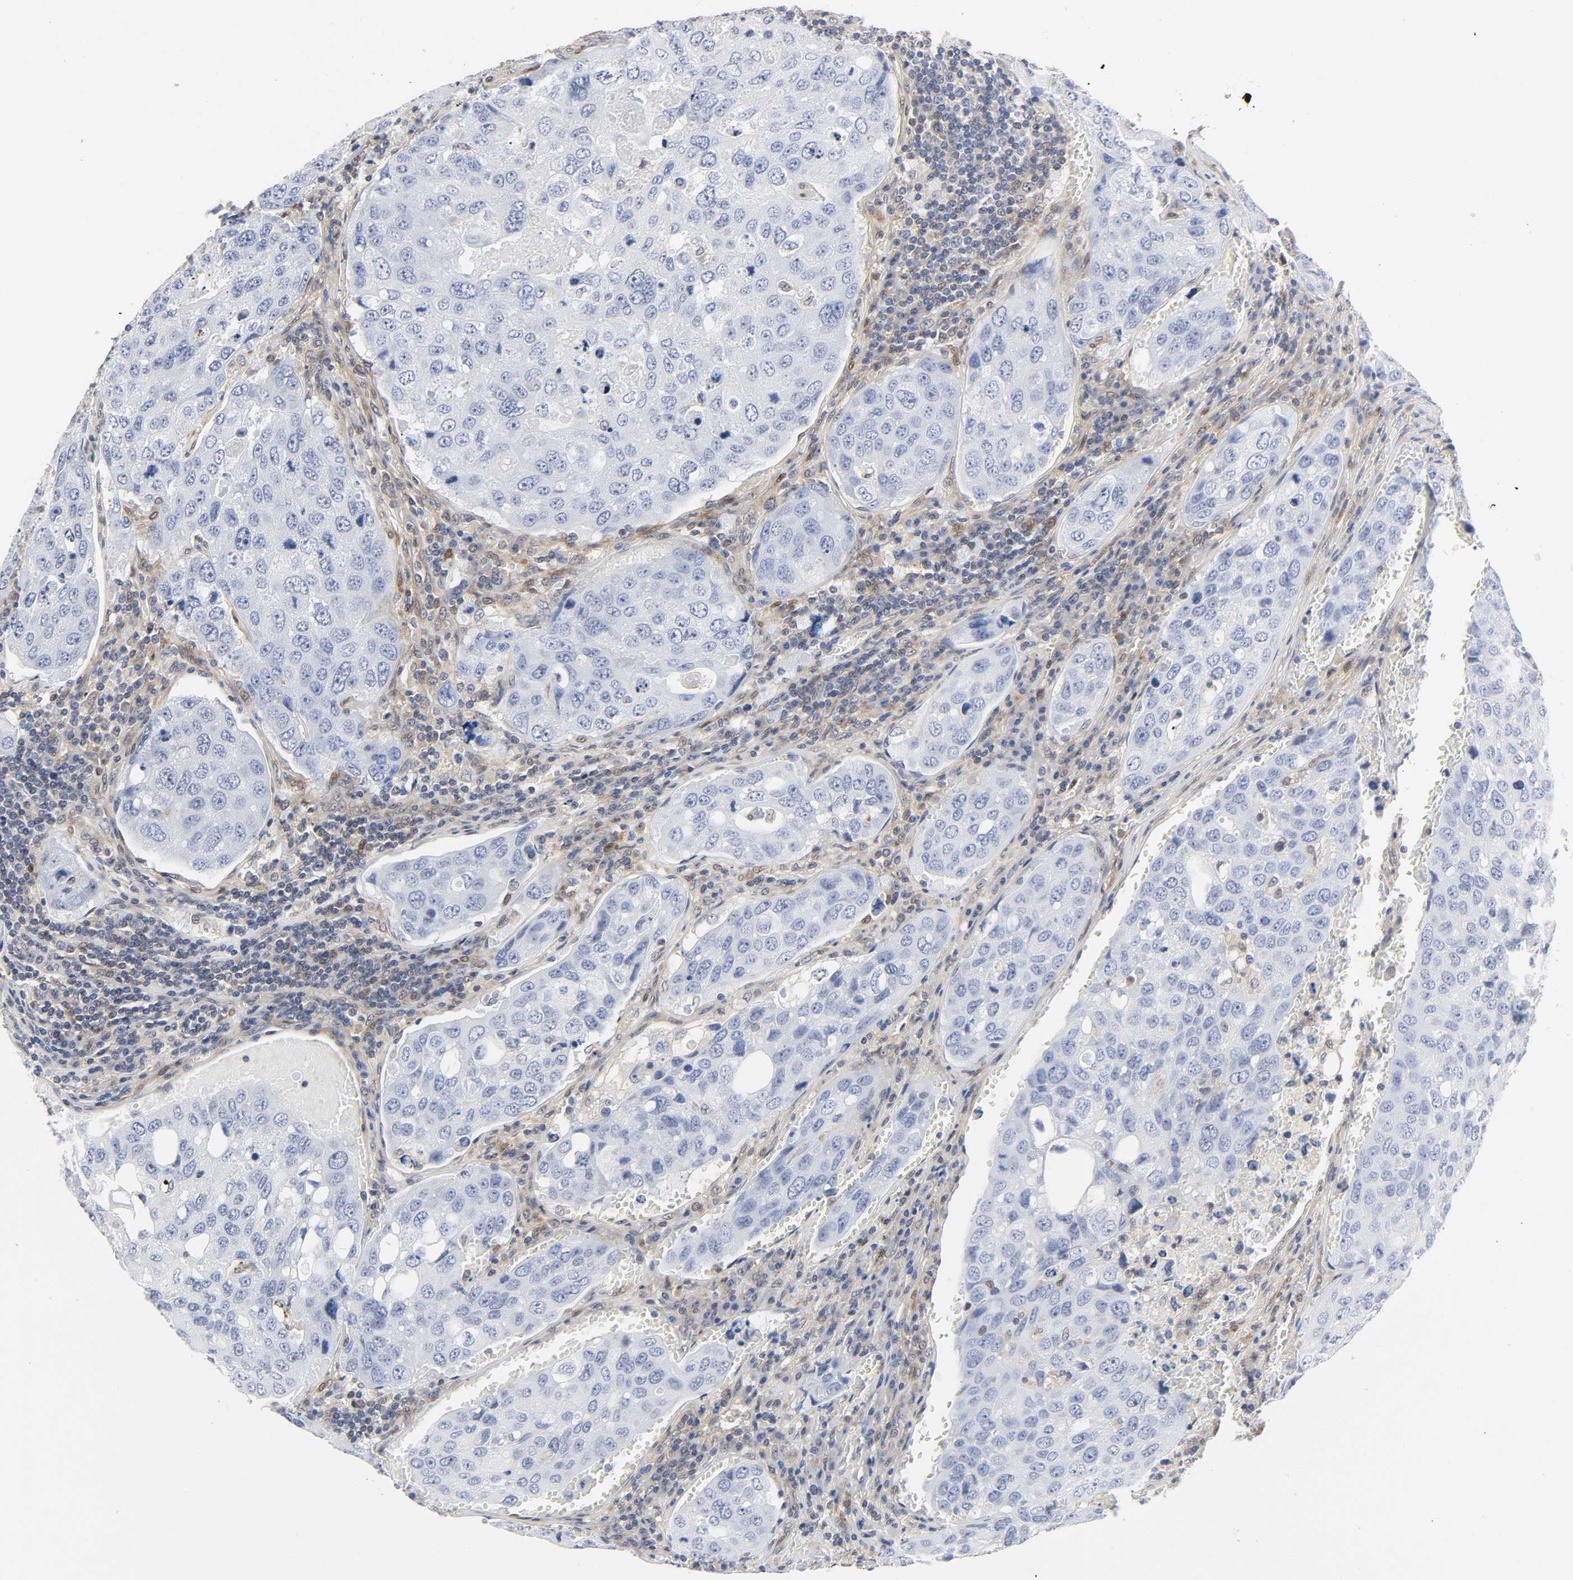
{"staining": {"intensity": "negative", "quantity": "none", "location": "none"}, "tissue": "urothelial cancer", "cell_type": "Tumor cells", "image_type": "cancer", "snomed": [{"axis": "morphology", "description": "Urothelial carcinoma, High grade"}, {"axis": "topography", "description": "Lymph node"}, {"axis": "topography", "description": "Urinary bladder"}], "caption": "There is no significant expression in tumor cells of urothelial carcinoma (high-grade).", "gene": "PTEN", "patient": {"sex": "male", "age": 51}}